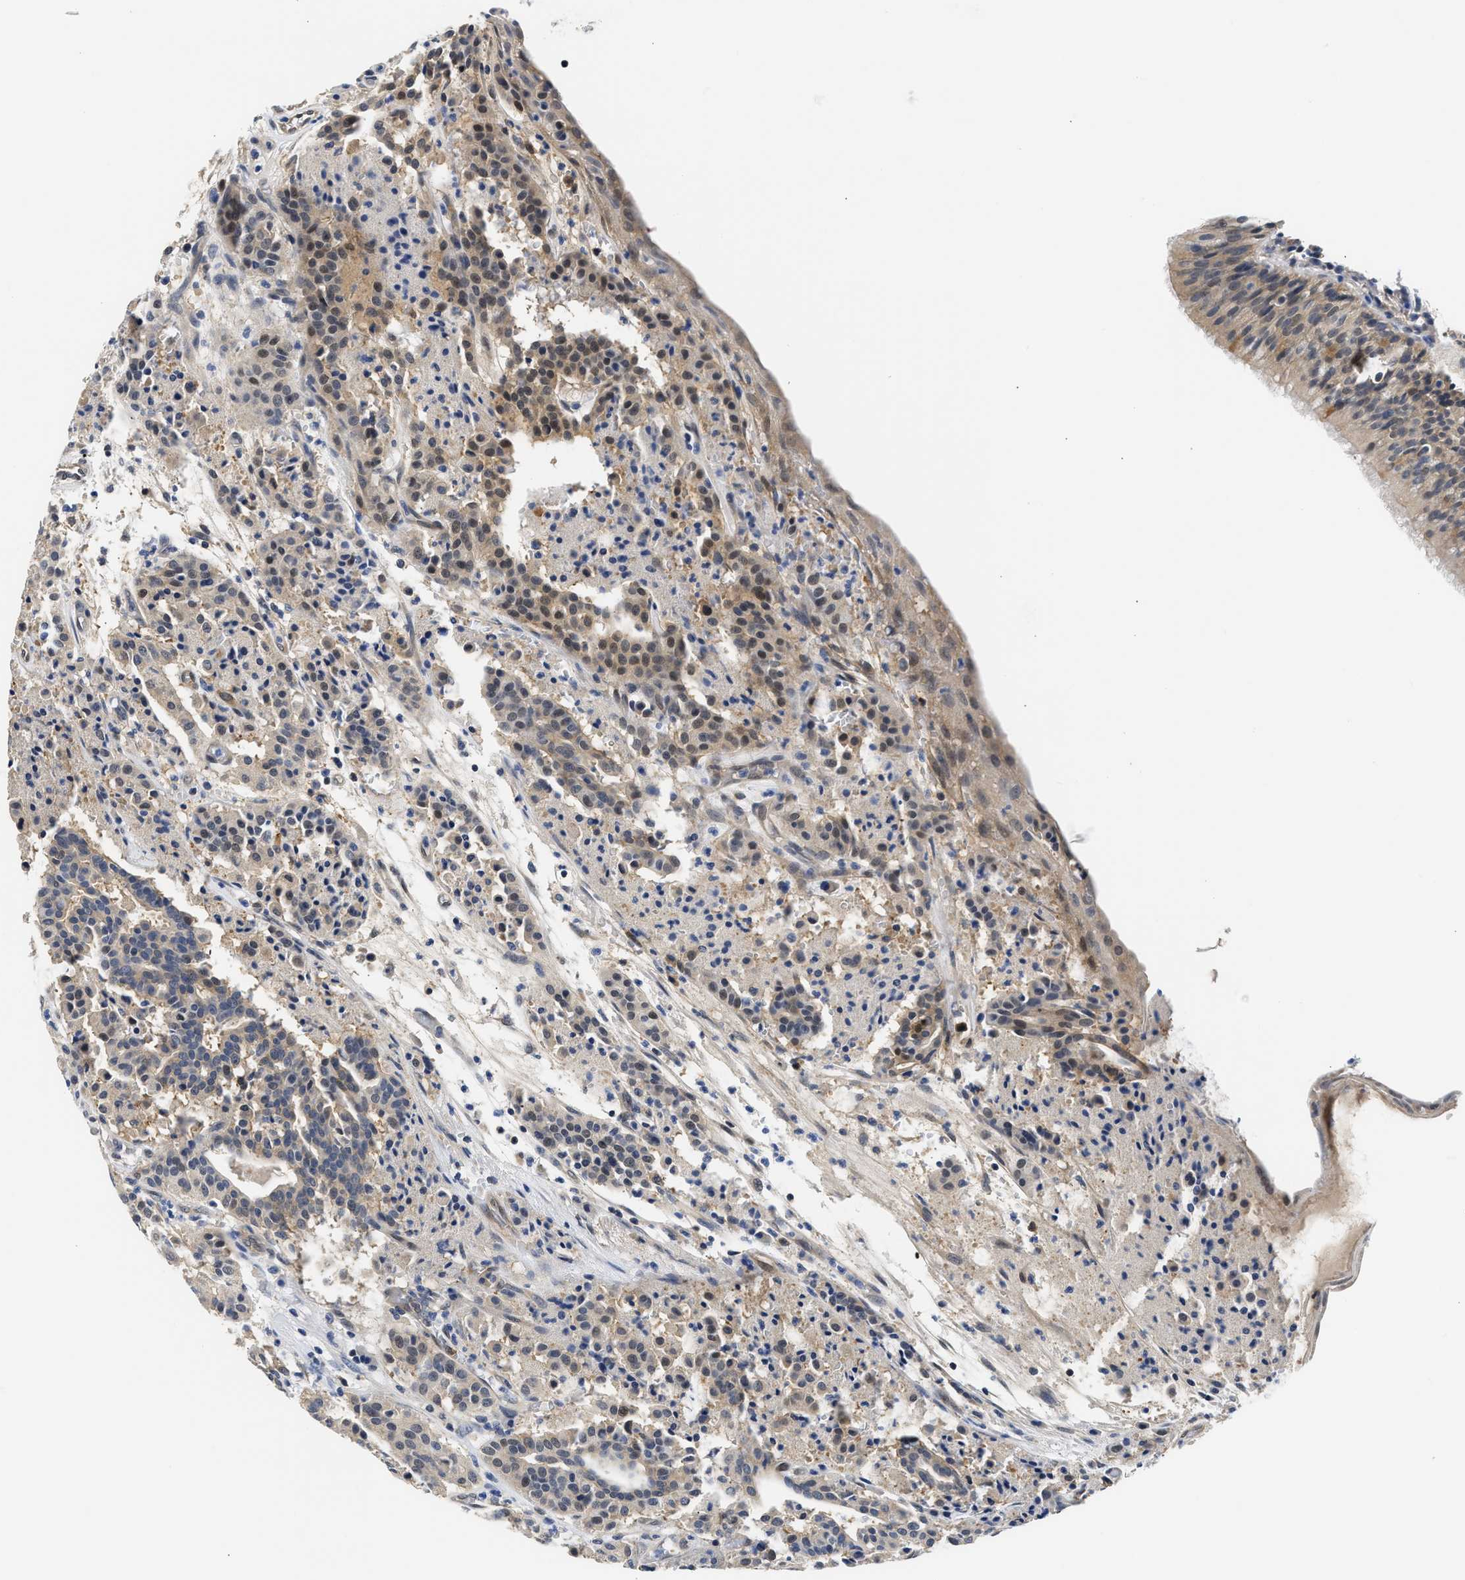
{"staining": {"intensity": "moderate", "quantity": "<25%", "location": "nuclear"}, "tissue": "carcinoid", "cell_type": "Tumor cells", "image_type": "cancer", "snomed": [{"axis": "morphology", "description": "Carcinoid, malignant, NOS"}, {"axis": "topography", "description": "Lung"}], "caption": "IHC of human carcinoid displays low levels of moderate nuclear positivity in about <25% of tumor cells. Nuclei are stained in blue.", "gene": "XPO5", "patient": {"sex": "male", "age": 30}}